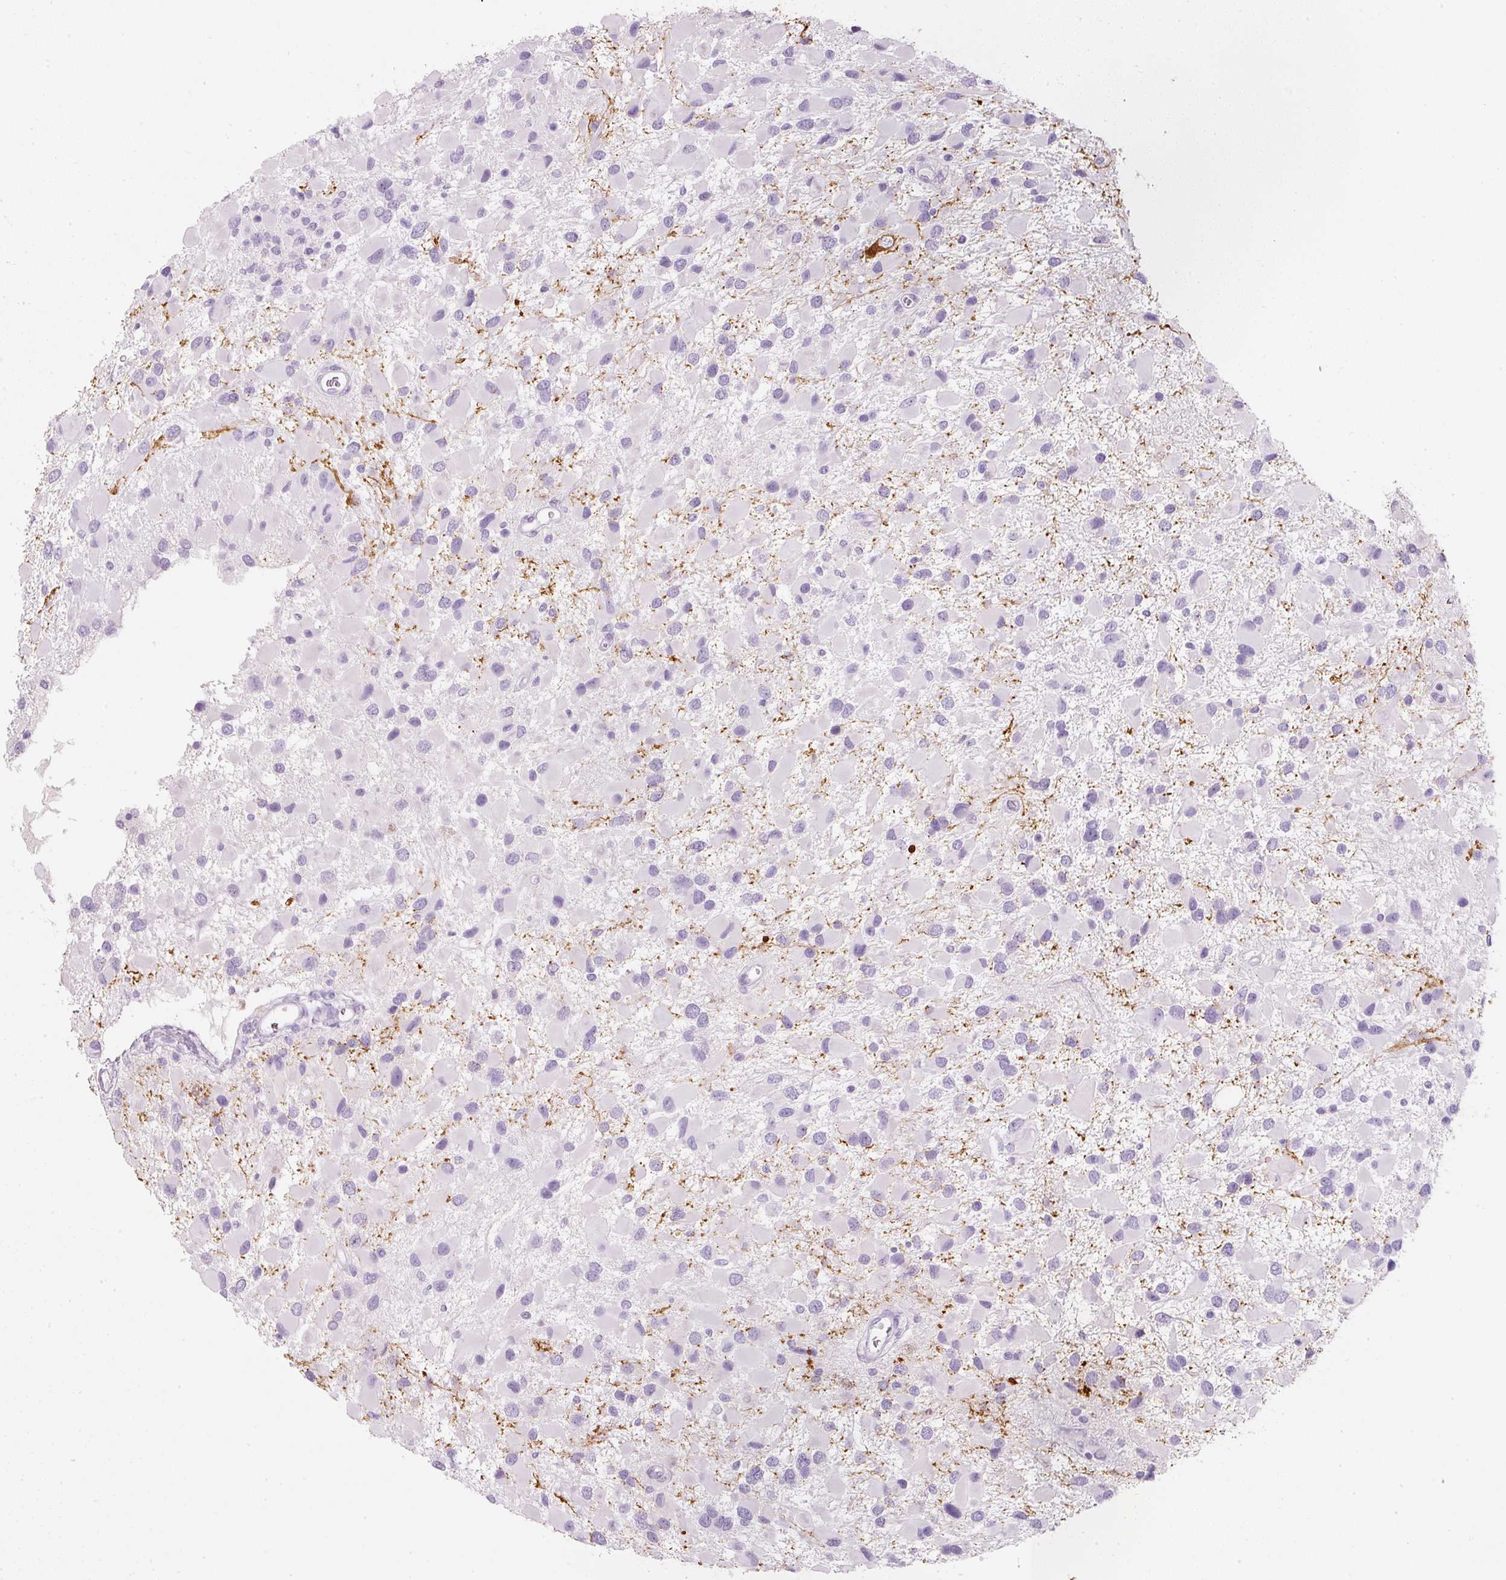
{"staining": {"intensity": "negative", "quantity": "none", "location": "none"}, "tissue": "glioma", "cell_type": "Tumor cells", "image_type": "cancer", "snomed": [{"axis": "morphology", "description": "Glioma, malignant, High grade"}, {"axis": "topography", "description": "Brain"}], "caption": "DAB immunohistochemical staining of human malignant glioma (high-grade) demonstrates no significant positivity in tumor cells.", "gene": "DNM1", "patient": {"sex": "male", "age": 53}}